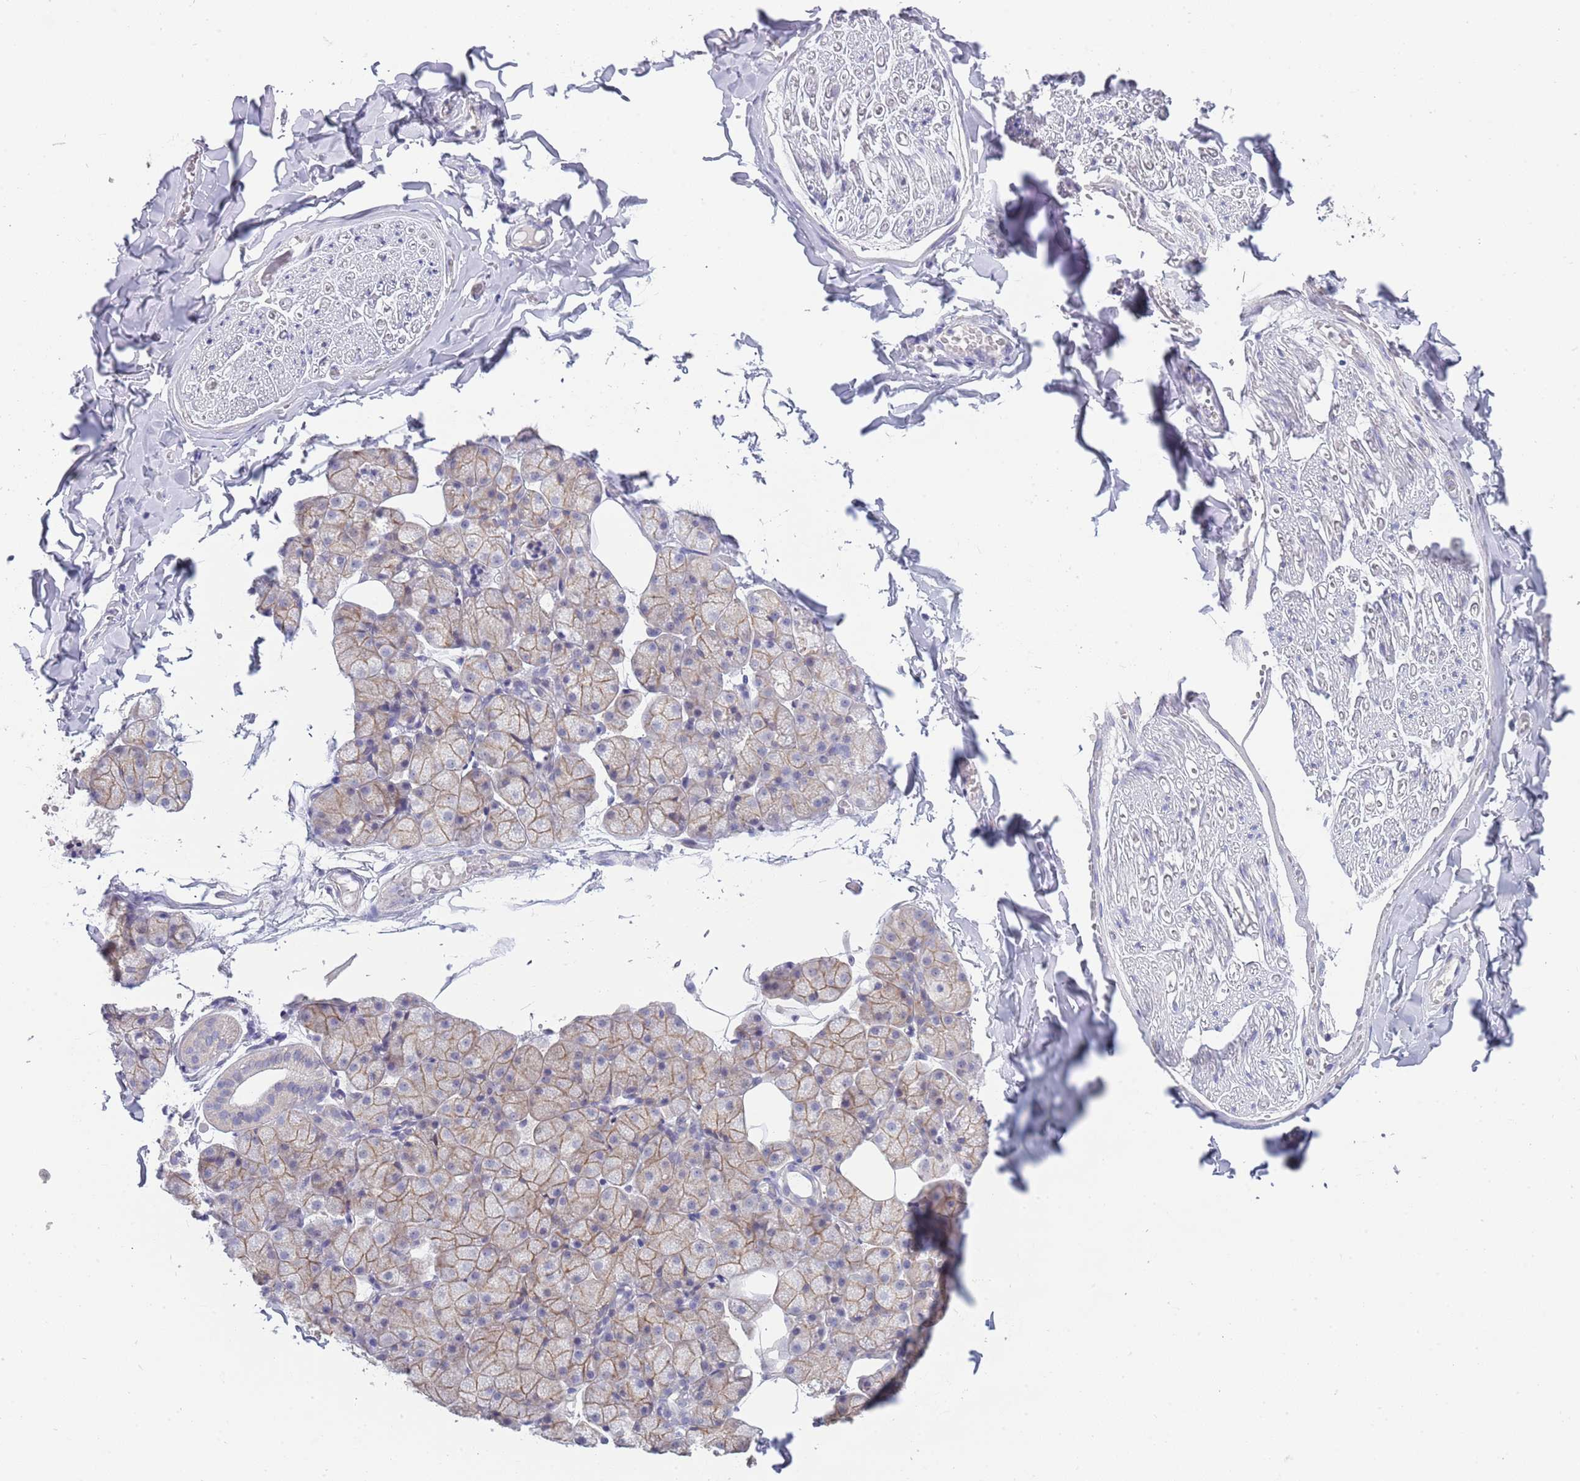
{"staining": {"intensity": "negative", "quantity": "none", "location": "none"}, "tissue": "adipose tissue", "cell_type": "Adipocytes", "image_type": "normal", "snomed": [{"axis": "morphology", "description": "Normal tissue, NOS"}, {"axis": "topography", "description": "Salivary gland"}, {"axis": "topography", "description": "Peripheral nerve tissue"}], "caption": "Image shows no protein staining in adipocytes of normal adipose tissue.", "gene": "PIMREG", "patient": {"sex": "male", "age": 38}}